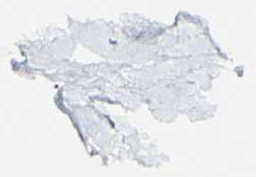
{"staining": {"intensity": "weak", "quantity": ">75%", "location": "cytoplasmic/membranous"}, "tissue": "adipose tissue", "cell_type": "Adipocytes", "image_type": "normal", "snomed": [{"axis": "morphology", "description": "Normal tissue, NOS"}, {"axis": "topography", "description": "Breast"}, {"axis": "topography", "description": "Adipose tissue"}], "caption": "Unremarkable adipose tissue displays weak cytoplasmic/membranous staining in approximately >75% of adipocytes.", "gene": "PSMD10", "patient": {"sex": "female", "age": 25}}